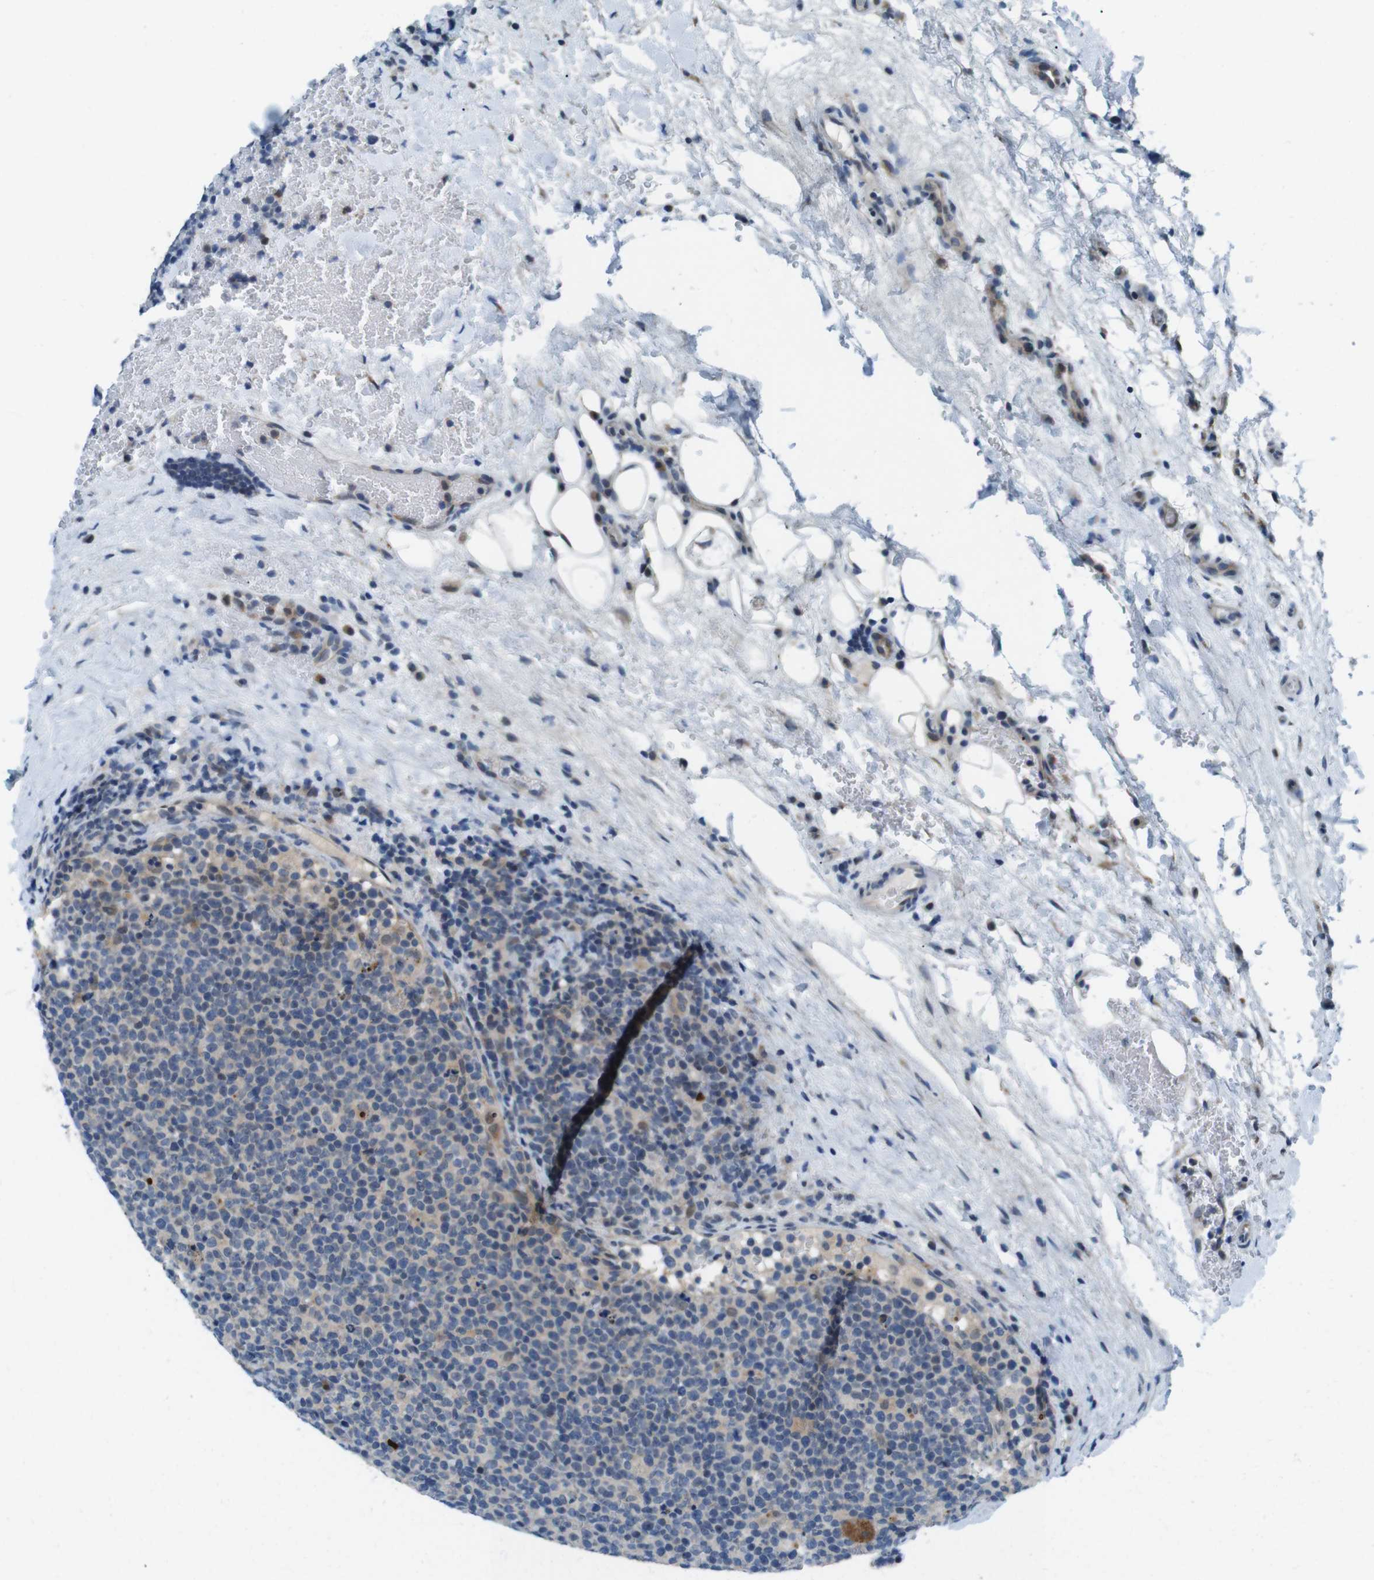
{"staining": {"intensity": "weak", "quantity": "25%-75%", "location": "cytoplasmic/membranous"}, "tissue": "lymphoma", "cell_type": "Tumor cells", "image_type": "cancer", "snomed": [{"axis": "morphology", "description": "Malignant lymphoma, non-Hodgkin's type, High grade"}, {"axis": "topography", "description": "Lymph node"}], "caption": "Human lymphoma stained for a protein (brown) exhibits weak cytoplasmic/membranous positive expression in approximately 25%-75% of tumor cells.", "gene": "LRP5", "patient": {"sex": "male", "age": 61}}